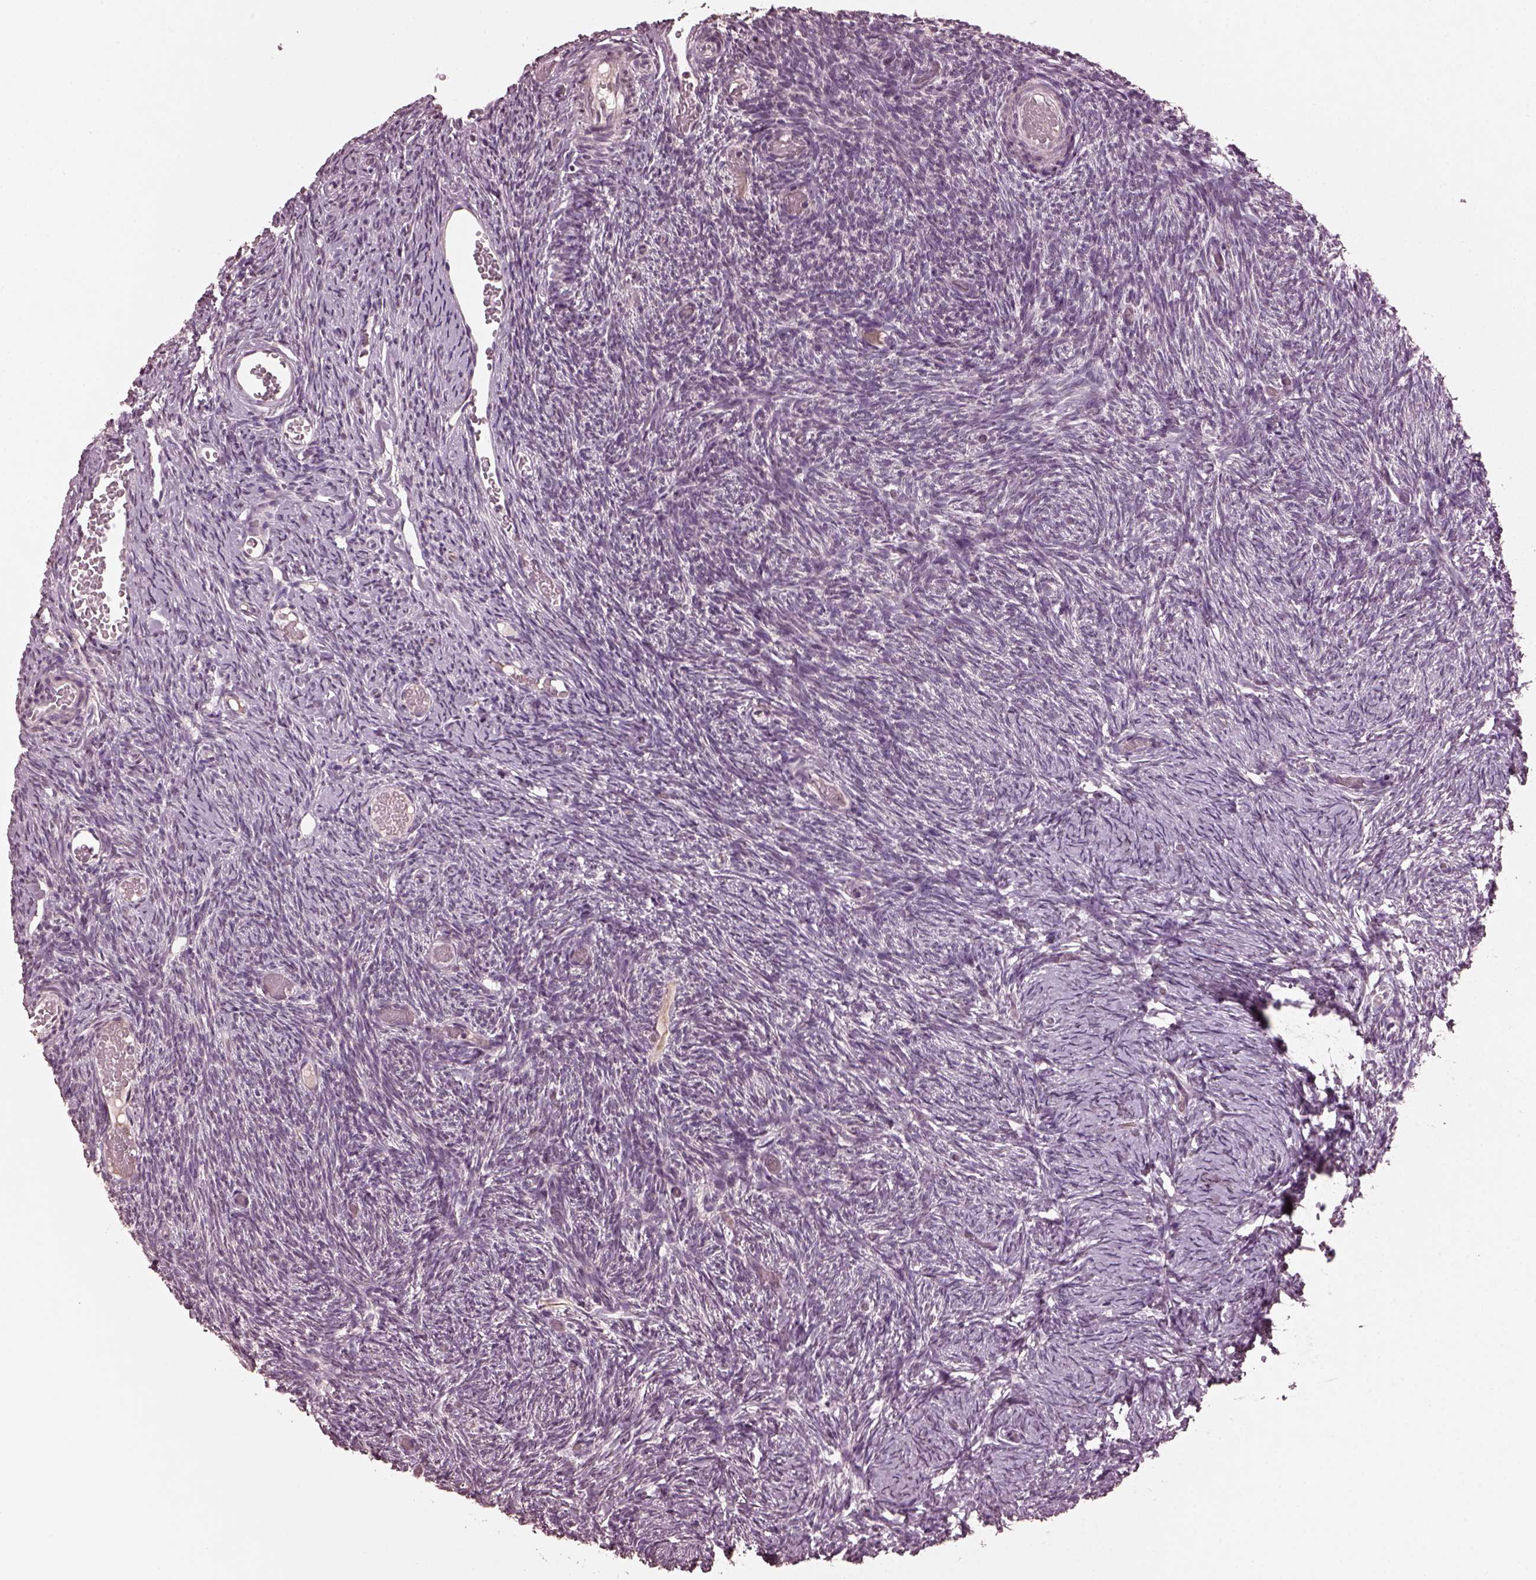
{"staining": {"intensity": "negative", "quantity": "none", "location": "none"}, "tissue": "ovary", "cell_type": "Follicle cells", "image_type": "normal", "snomed": [{"axis": "morphology", "description": "Normal tissue, NOS"}, {"axis": "topography", "description": "Ovary"}], "caption": "IHC of benign human ovary reveals no expression in follicle cells. Nuclei are stained in blue.", "gene": "IL18RAP", "patient": {"sex": "female", "age": 39}}